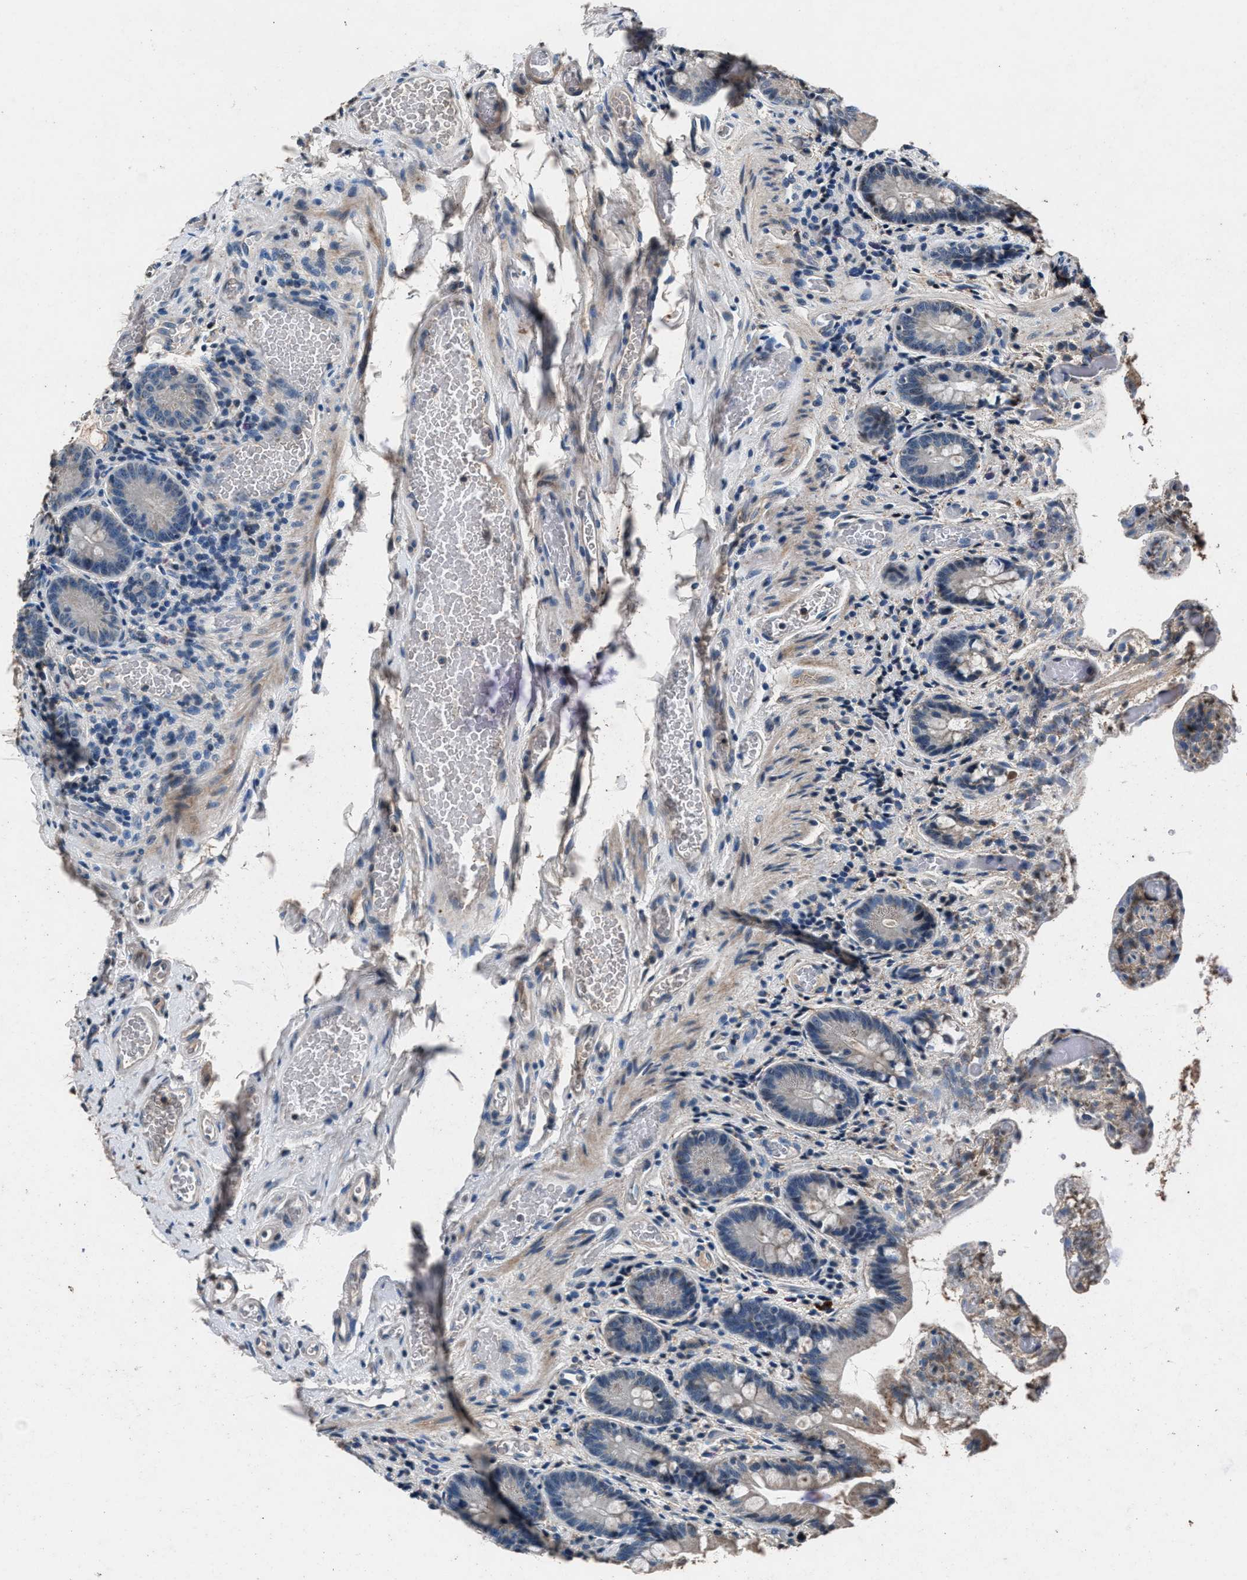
{"staining": {"intensity": "weak", "quantity": "<25%", "location": "cytoplasmic/membranous"}, "tissue": "small intestine", "cell_type": "Glandular cells", "image_type": "normal", "snomed": [{"axis": "morphology", "description": "Normal tissue, NOS"}, {"axis": "topography", "description": "Small intestine"}], "caption": "This is an IHC histopathology image of normal human small intestine. There is no staining in glandular cells.", "gene": "DENND6B", "patient": {"sex": "female", "age": 56}}